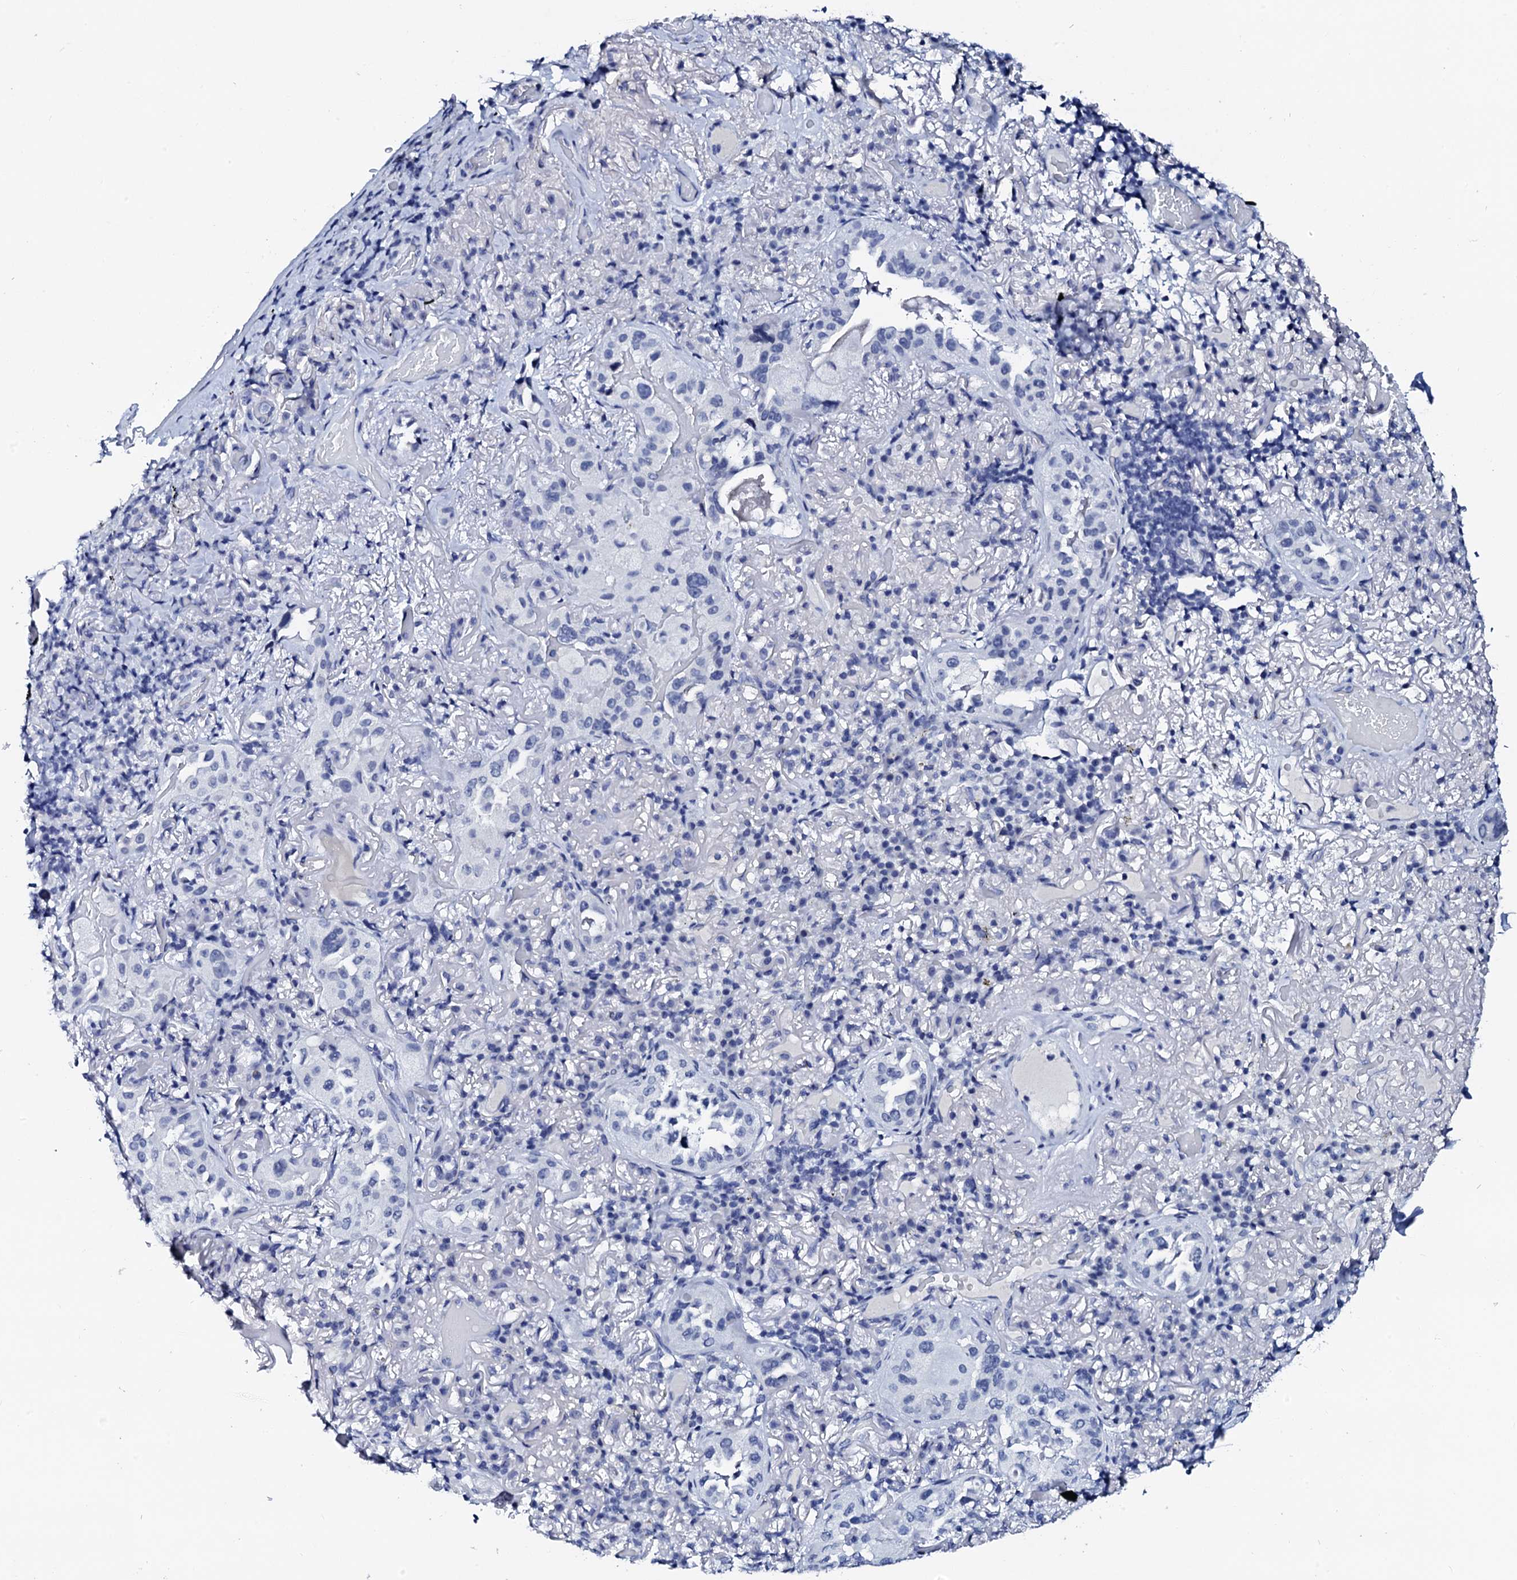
{"staining": {"intensity": "negative", "quantity": "none", "location": "none"}, "tissue": "lung cancer", "cell_type": "Tumor cells", "image_type": "cancer", "snomed": [{"axis": "morphology", "description": "Adenocarcinoma, NOS"}, {"axis": "topography", "description": "Lung"}], "caption": "Immunohistochemistry (IHC) histopathology image of lung cancer (adenocarcinoma) stained for a protein (brown), which reveals no positivity in tumor cells.", "gene": "SPATA19", "patient": {"sex": "female", "age": 69}}